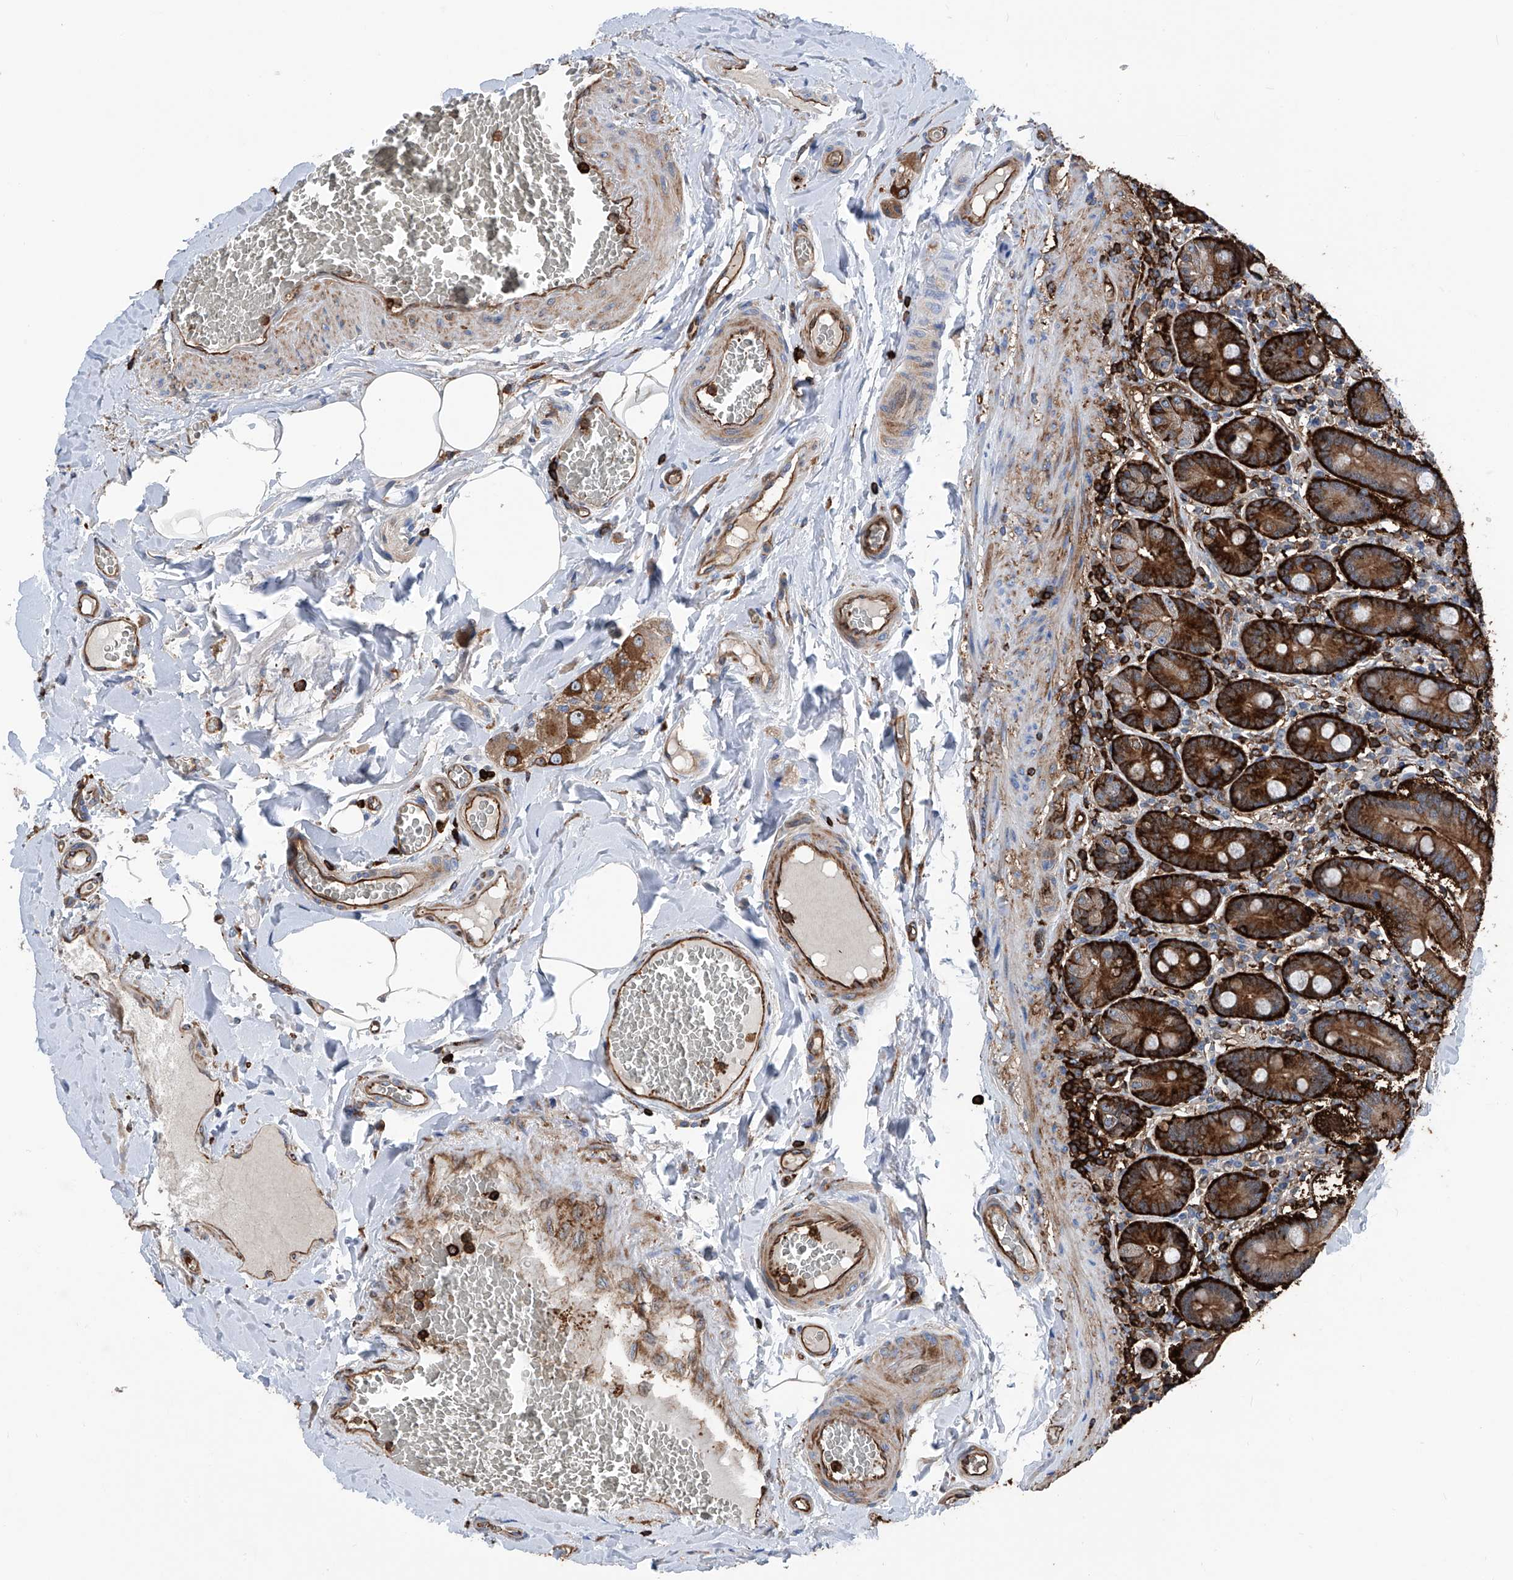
{"staining": {"intensity": "strong", "quantity": ">75%", "location": "cytoplasmic/membranous"}, "tissue": "duodenum", "cell_type": "Glandular cells", "image_type": "normal", "snomed": [{"axis": "morphology", "description": "Normal tissue, NOS"}, {"axis": "topography", "description": "Duodenum"}], "caption": "Protein expression analysis of benign duodenum demonstrates strong cytoplasmic/membranous expression in about >75% of glandular cells. The protein is shown in brown color, while the nuclei are stained blue.", "gene": "ZNF484", "patient": {"sex": "female", "age": 62}}